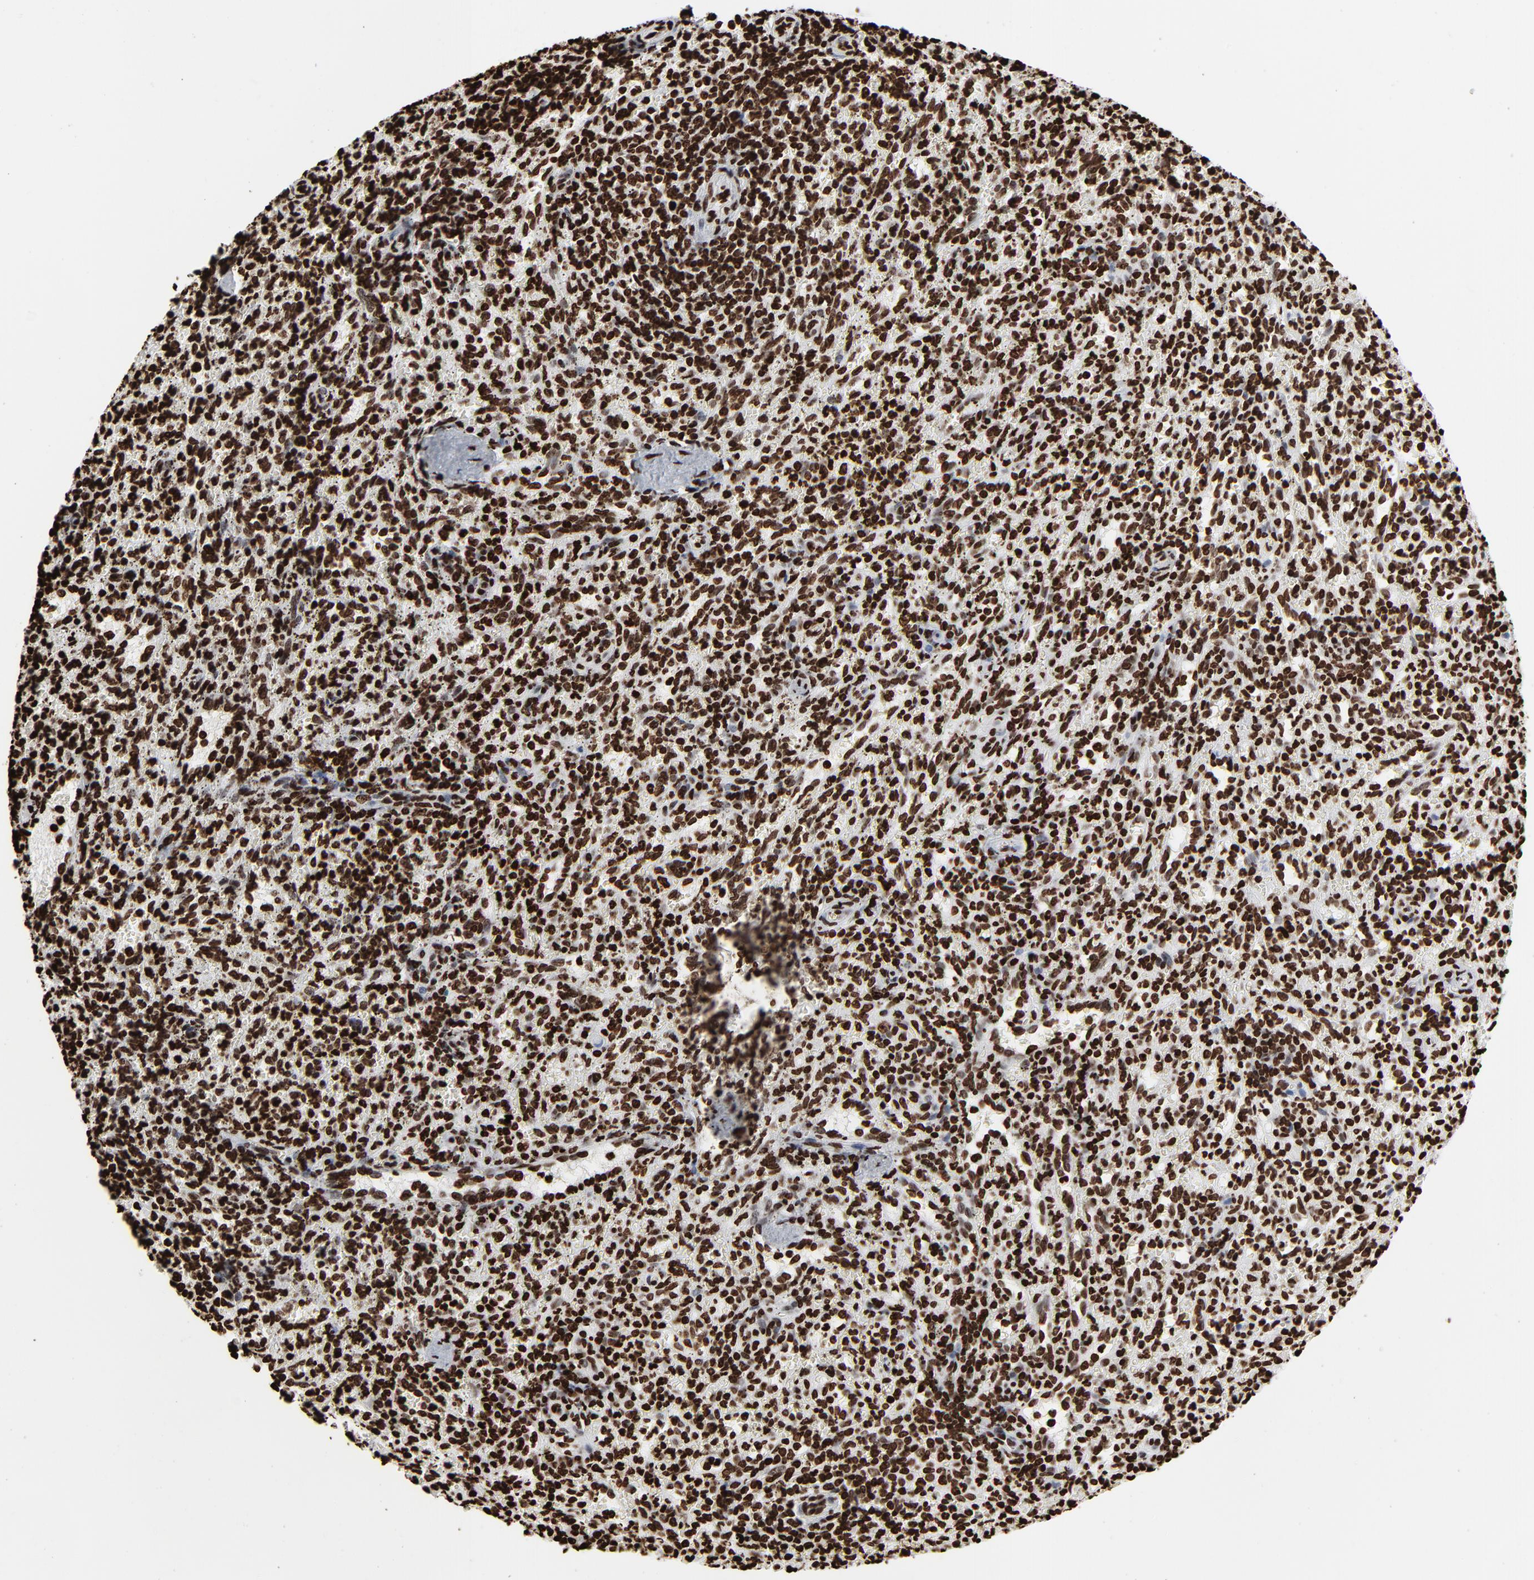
{"staining": {"intensity": "strong", "quantity": ">75%", "location": "nuclear"}, "tissue": "spleen", "cell_type": "Cells in red pulp", "image_type": "normal", "snomed": [{"axis": "morphology", "description": "Normal tissue, NOS"}, {"axis": "topography", "description": "Spleen"}], "caption": "Immunohistochemical staining of unremarkable spleen reveals high levels of strong nuclear expression in approximately >75% of cells in red pulp. (IHC, brightfield microscopy, high magnification).", "gene": "H3", "patient": {"sex": "female", "age": 10}}